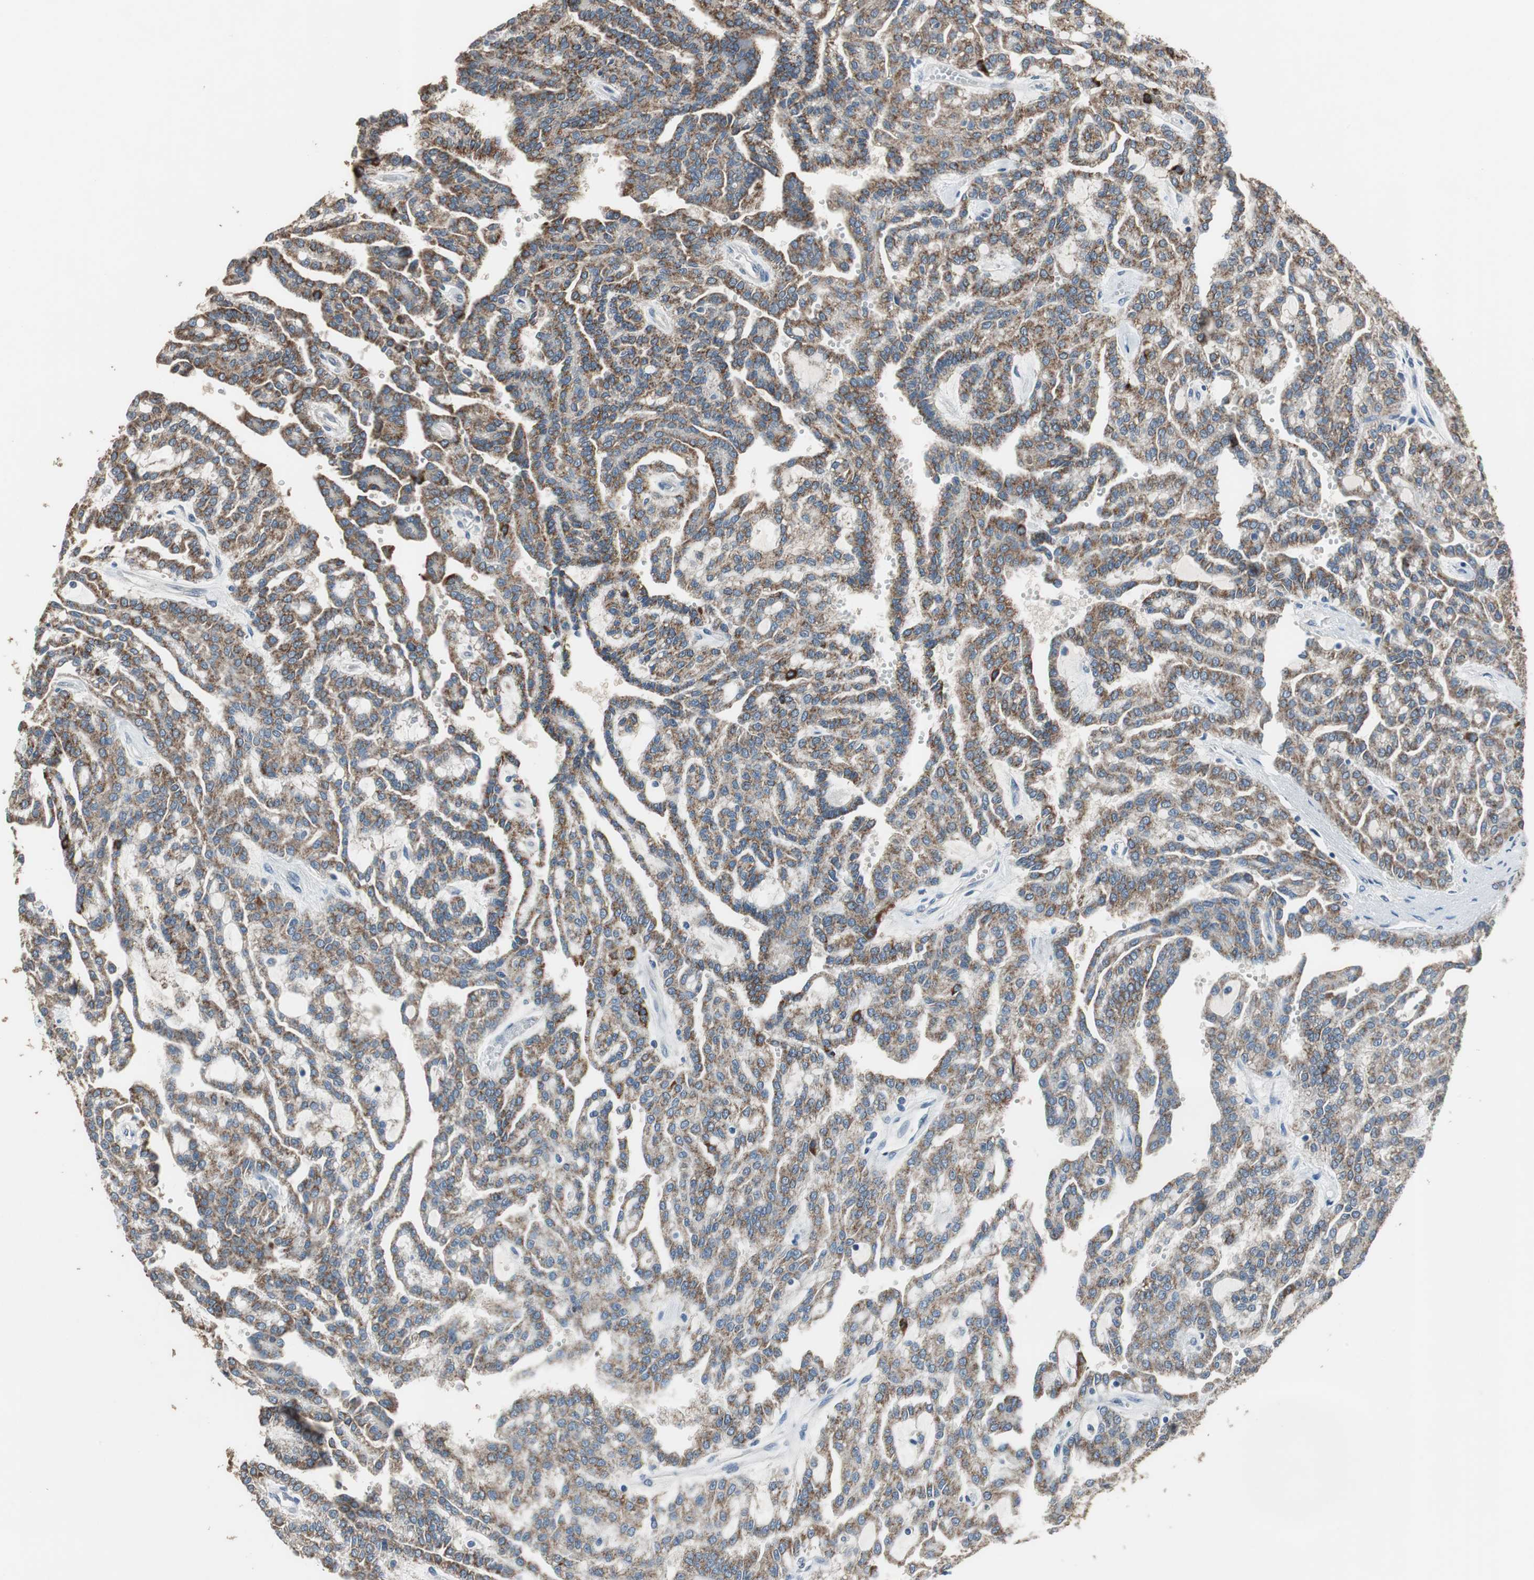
{"staining": {"intensity": "moderate", "quantity": ">75%", "location": "cytoplasmic/membranous"}, "tissue": "renal cancer", "cell_type": "Tumor cells", "image_type": "cancer", "snomed": [{"axis": "morphology", "description": "Adenocarcinoma, NOS"}, {"axis": "topography", "description": "Kidney"}], "caption": "IHC image of neoplastic tissue: renal cancer (adenocarcinoma) stained using immunohistochemistry reveals medium levels of moderate protein expression localized specifically in the cytoplasmic/membranous of tumor cells, appearing as a cytoplasmic/membranous brown color.", "gene": "PI4KB", "patient": {"sex": "male", "age": 63}}